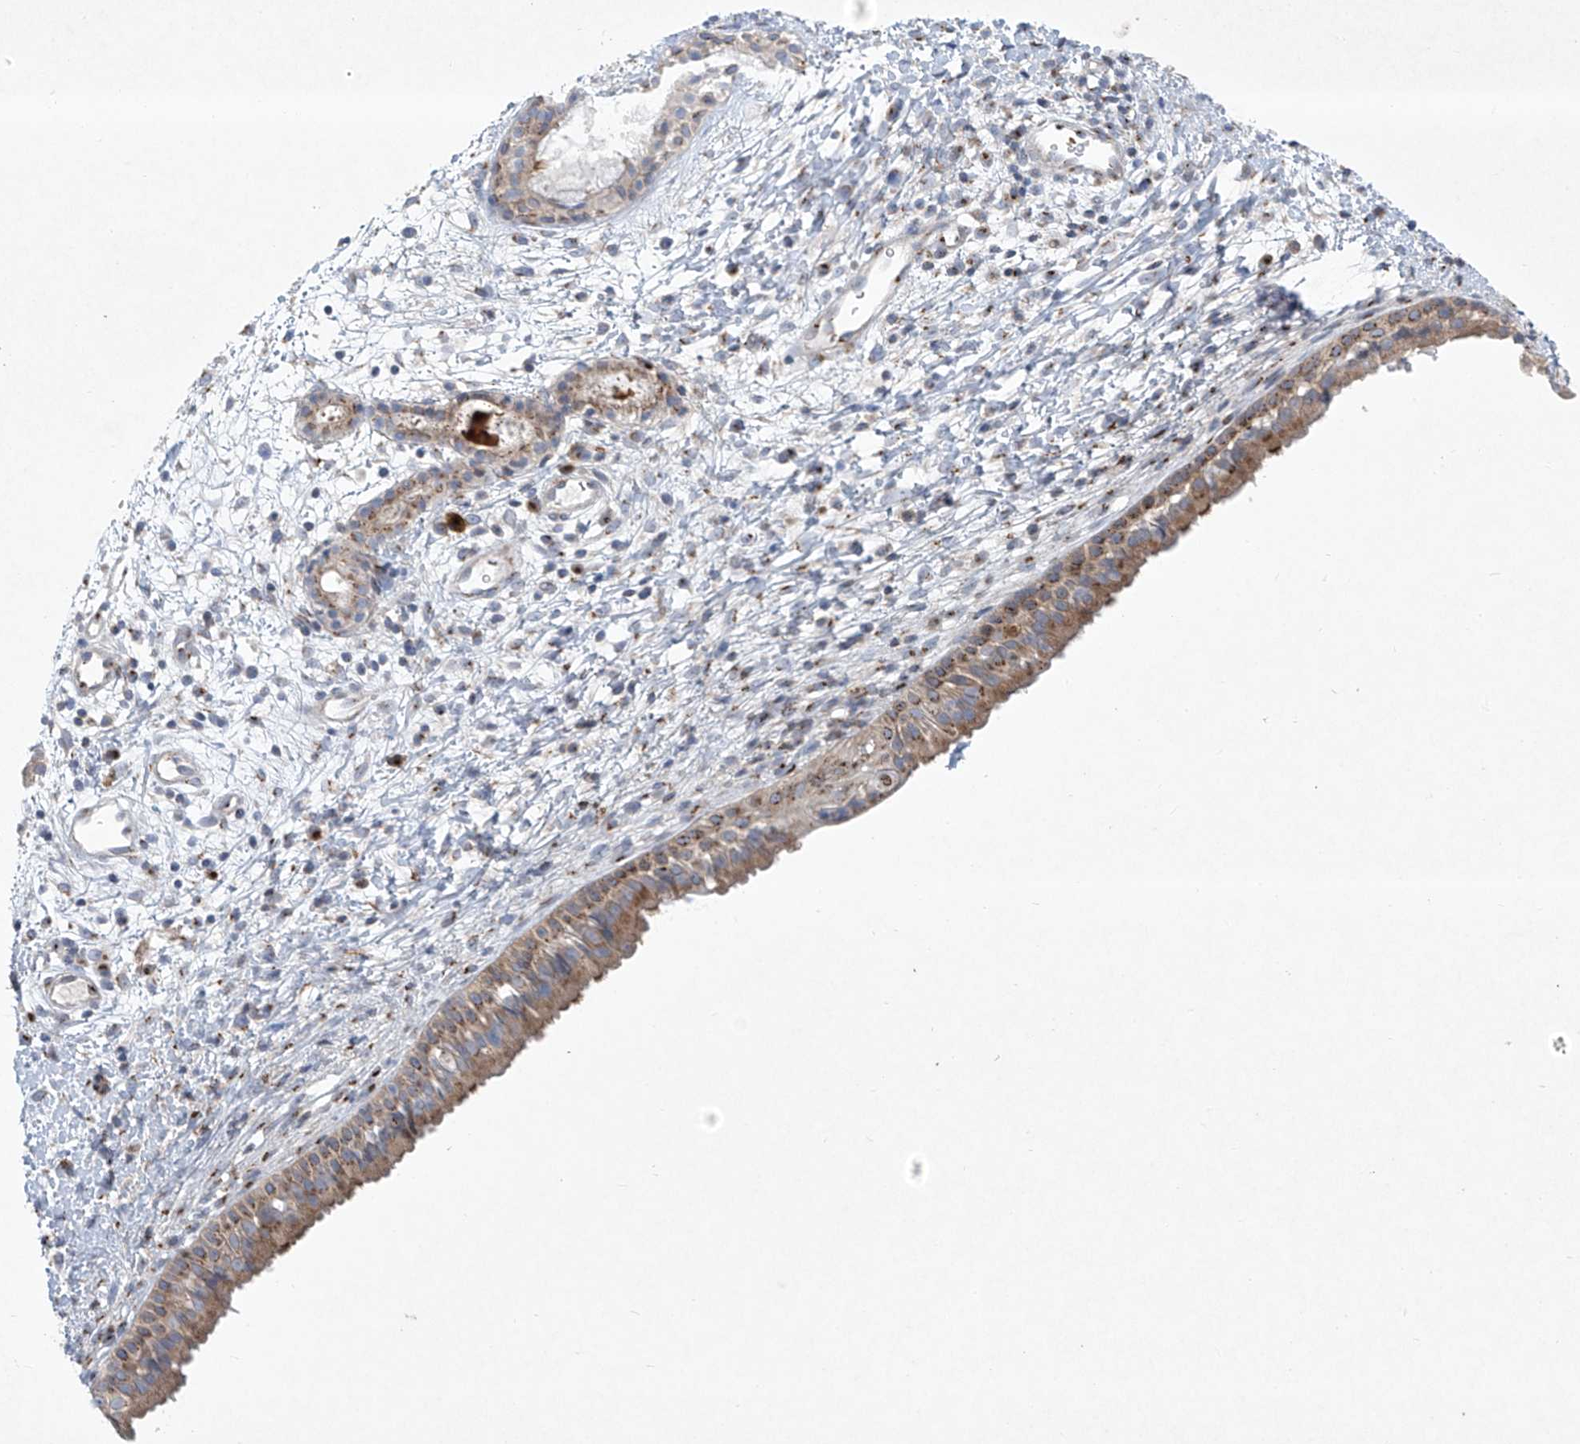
{"staining": {"intensity": "strong", "quantity": ">75%", "location": "cytoplasmic/membranous"}, "tissue": "nasopharynx", "cell_type": "Respiratory epithelial cells", "image_type": "normal", "snomed": [{"axis": "morphology", "description": "Normal tissue, NOS"}, {"axis": "topography", "description": "Nasopharynx"}], "caption": "The immunohistochemical stain shows strong cytoplasmic/membranous positivity in respiratory epithelial cells of normal nasopharynx.", "gene": "TJAP1", "patient": {"sex": "male", "age": 22}}